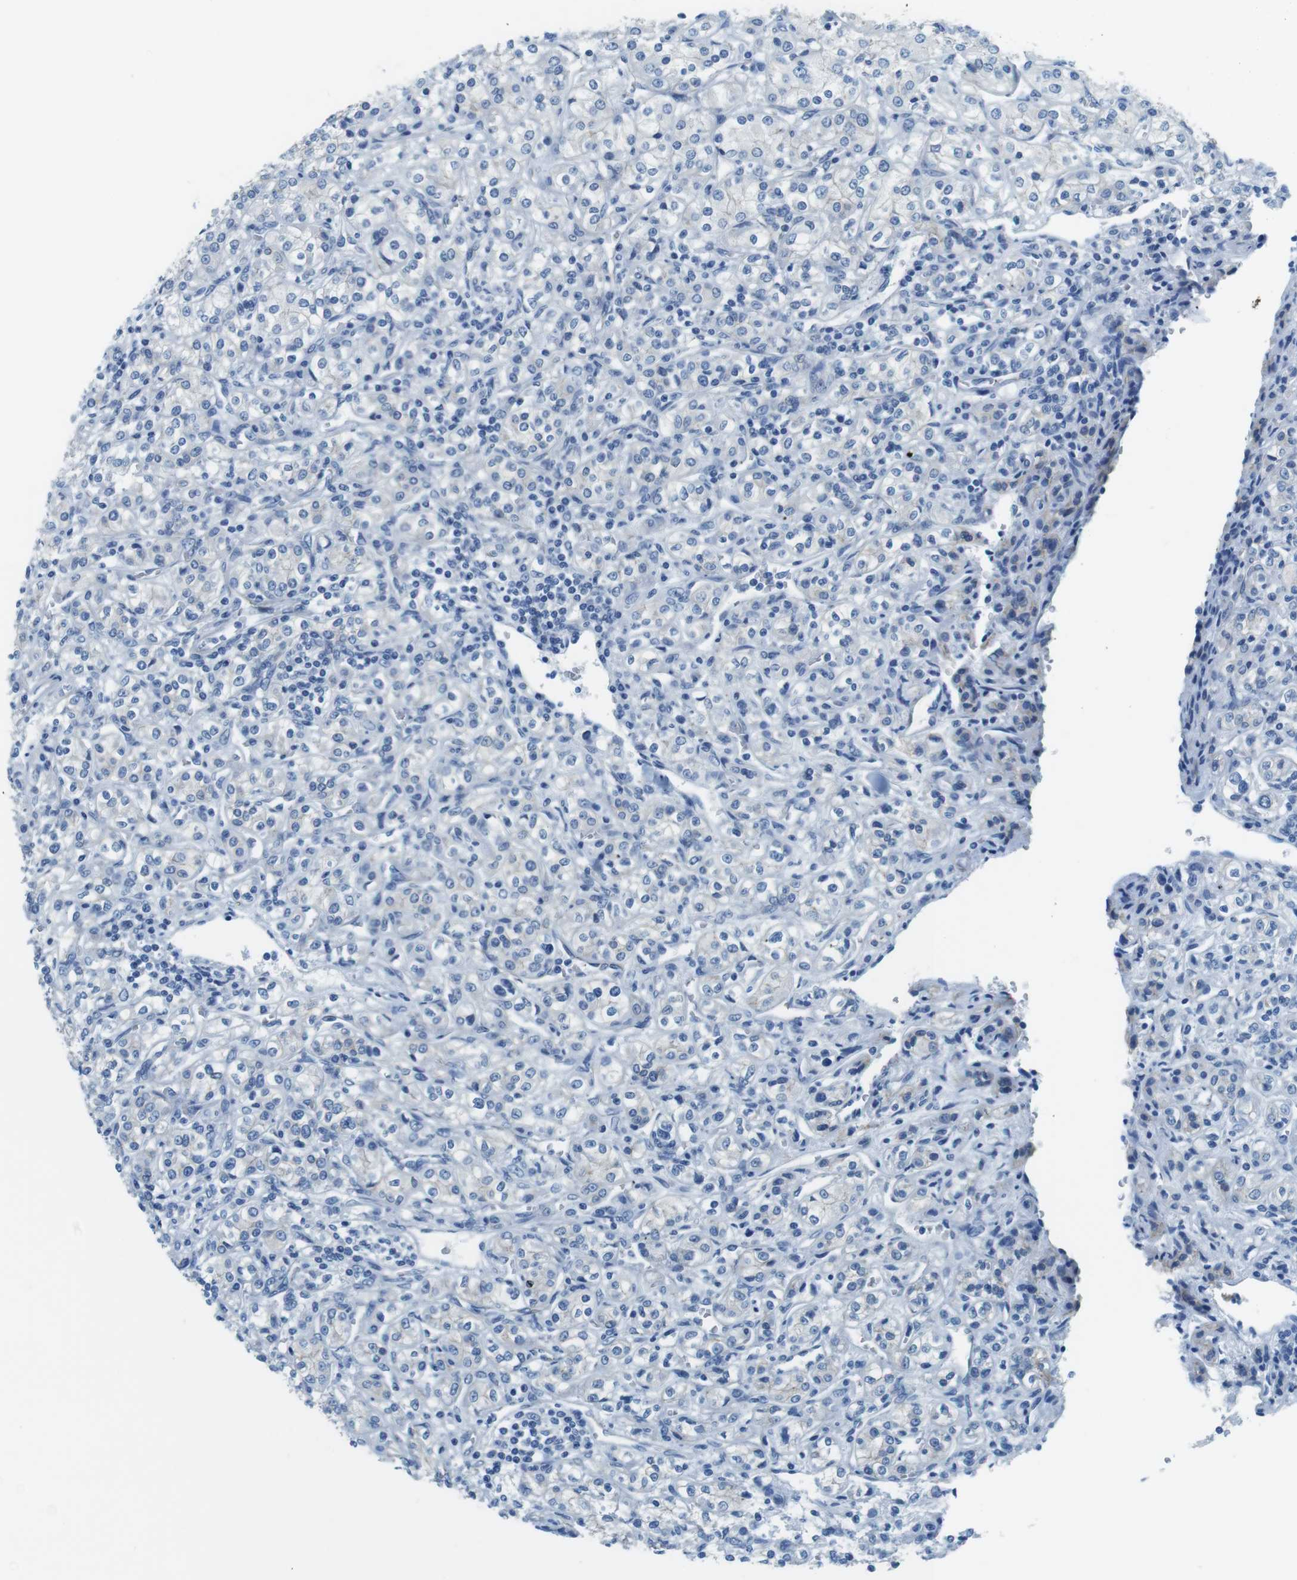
{"staining": {"intensity": "negative", "quantity": "none", "location": "none"}, "tissue": "renal cancer", "cell_type": "Tumor cells", "image_type": "cancer", "snomed": [{"axis": "morphology", "description": "Adenocarcinoma, NOS"}, {"axis": "topography", "description": "Kidney"}], "caption": "An immunohistochemistry (IHC) photomicrograph of renal adenocarcinoma is shown. There is no staining in tumor cells of renal adenocarcinoma. (DAB (3,3'-diaminobenzidine) immunohistochemistry (IHC) visualized using brightfield microscopy, high magnification).", "gene": "SLC6A6", "patient": {"sex": "male", "age": 77}}